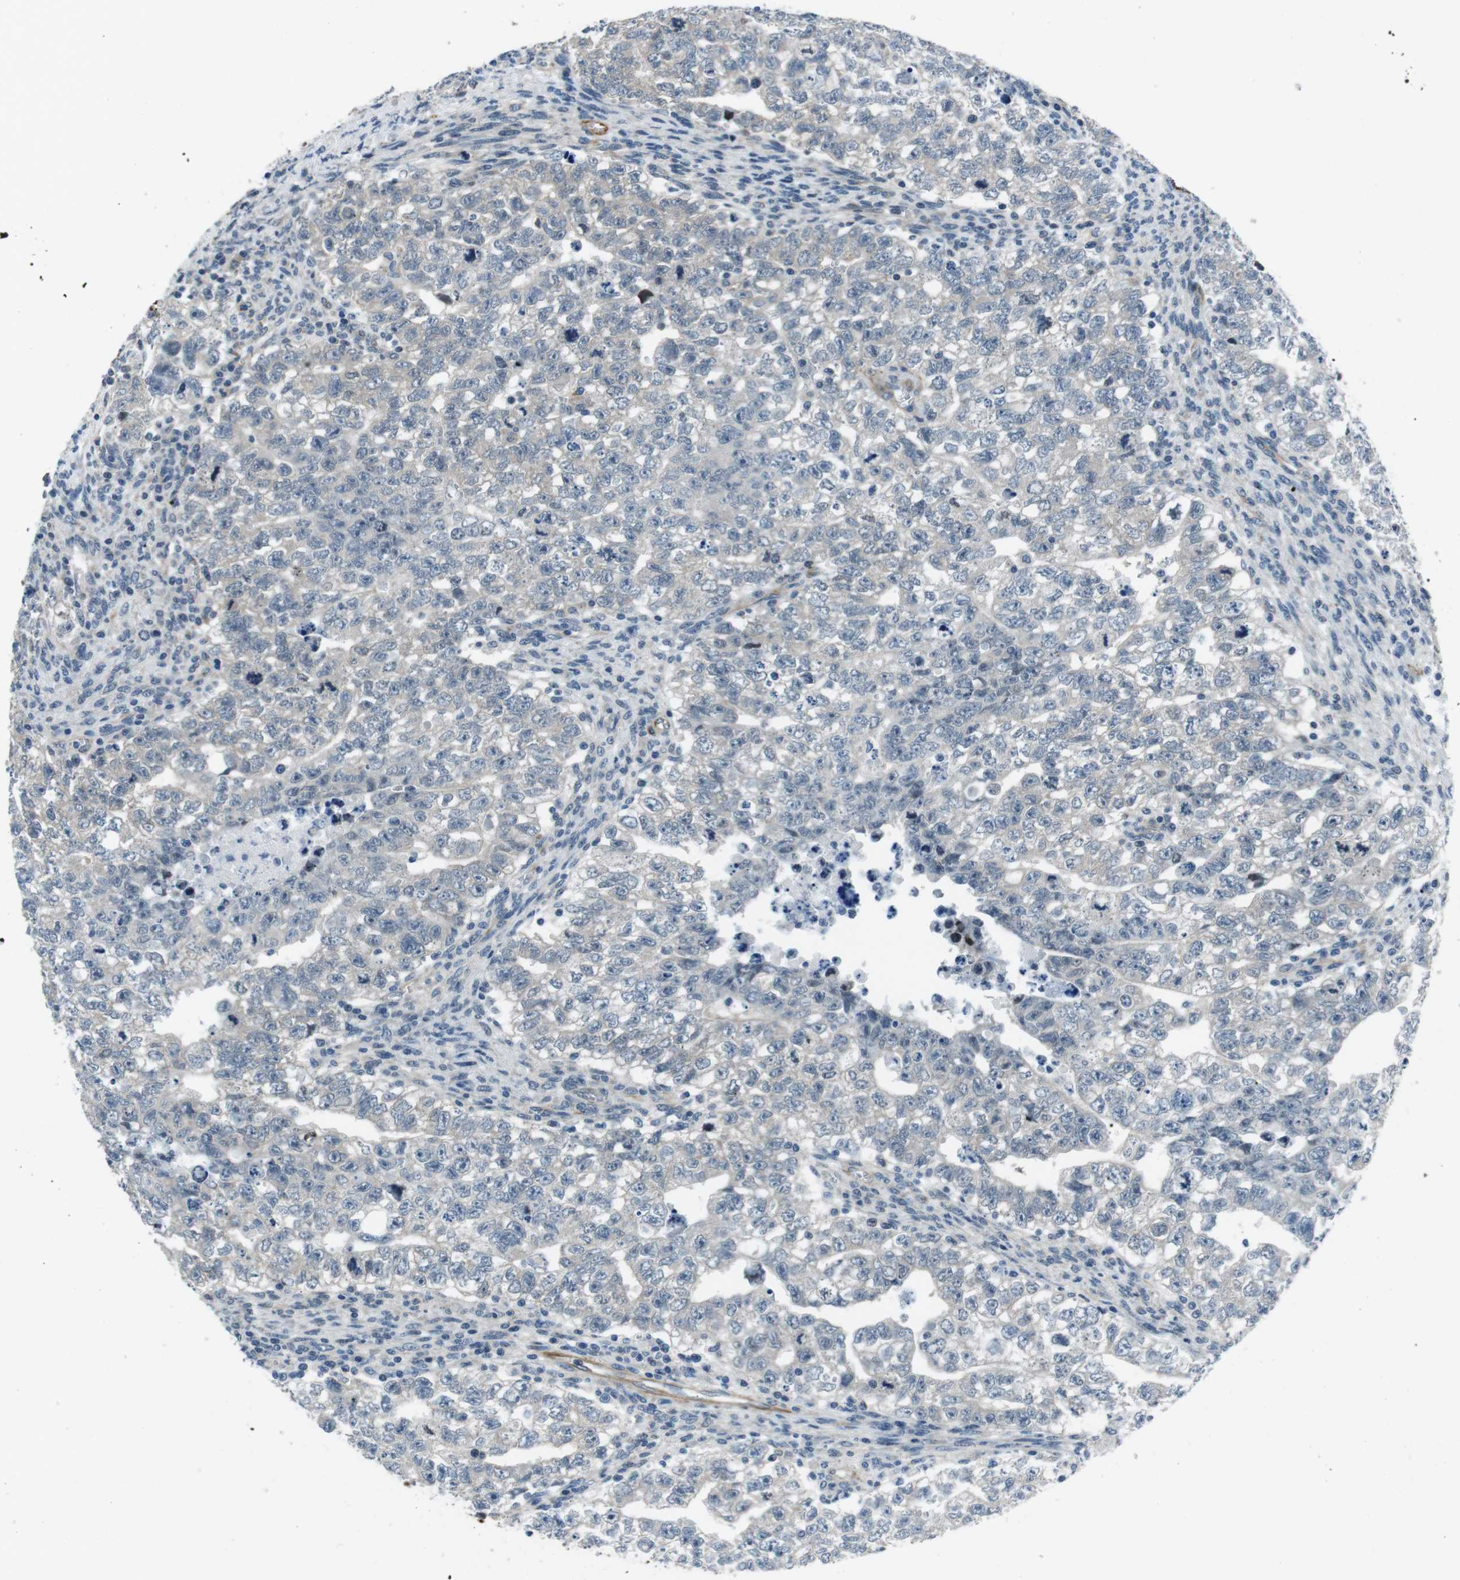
{"staining": {"intensity": "negative", "quantity": "none", "location": "none"}, "tissue": "testis cancer", "cell_type": "Tumor cells", "image_type": "cancer", "snomed": [{"axis": "morphology", "description": "Seminoma, NOS"}, {"axis": "morphology", "description": "Carcinoma, Embryonal, NOS"}, {"axis": "topography", "description": "Testis"}], "caption": "High magnification brightfield microscopy of testis embryonal carcinoma stained with DAB (3,3'-diaminobenzidine) (brown) and counterstained with hematoxylin (blue): tumor cells show no significant positivity.", "gene": "LRRC49", "patient": {"sex": "male", "age": 38}}